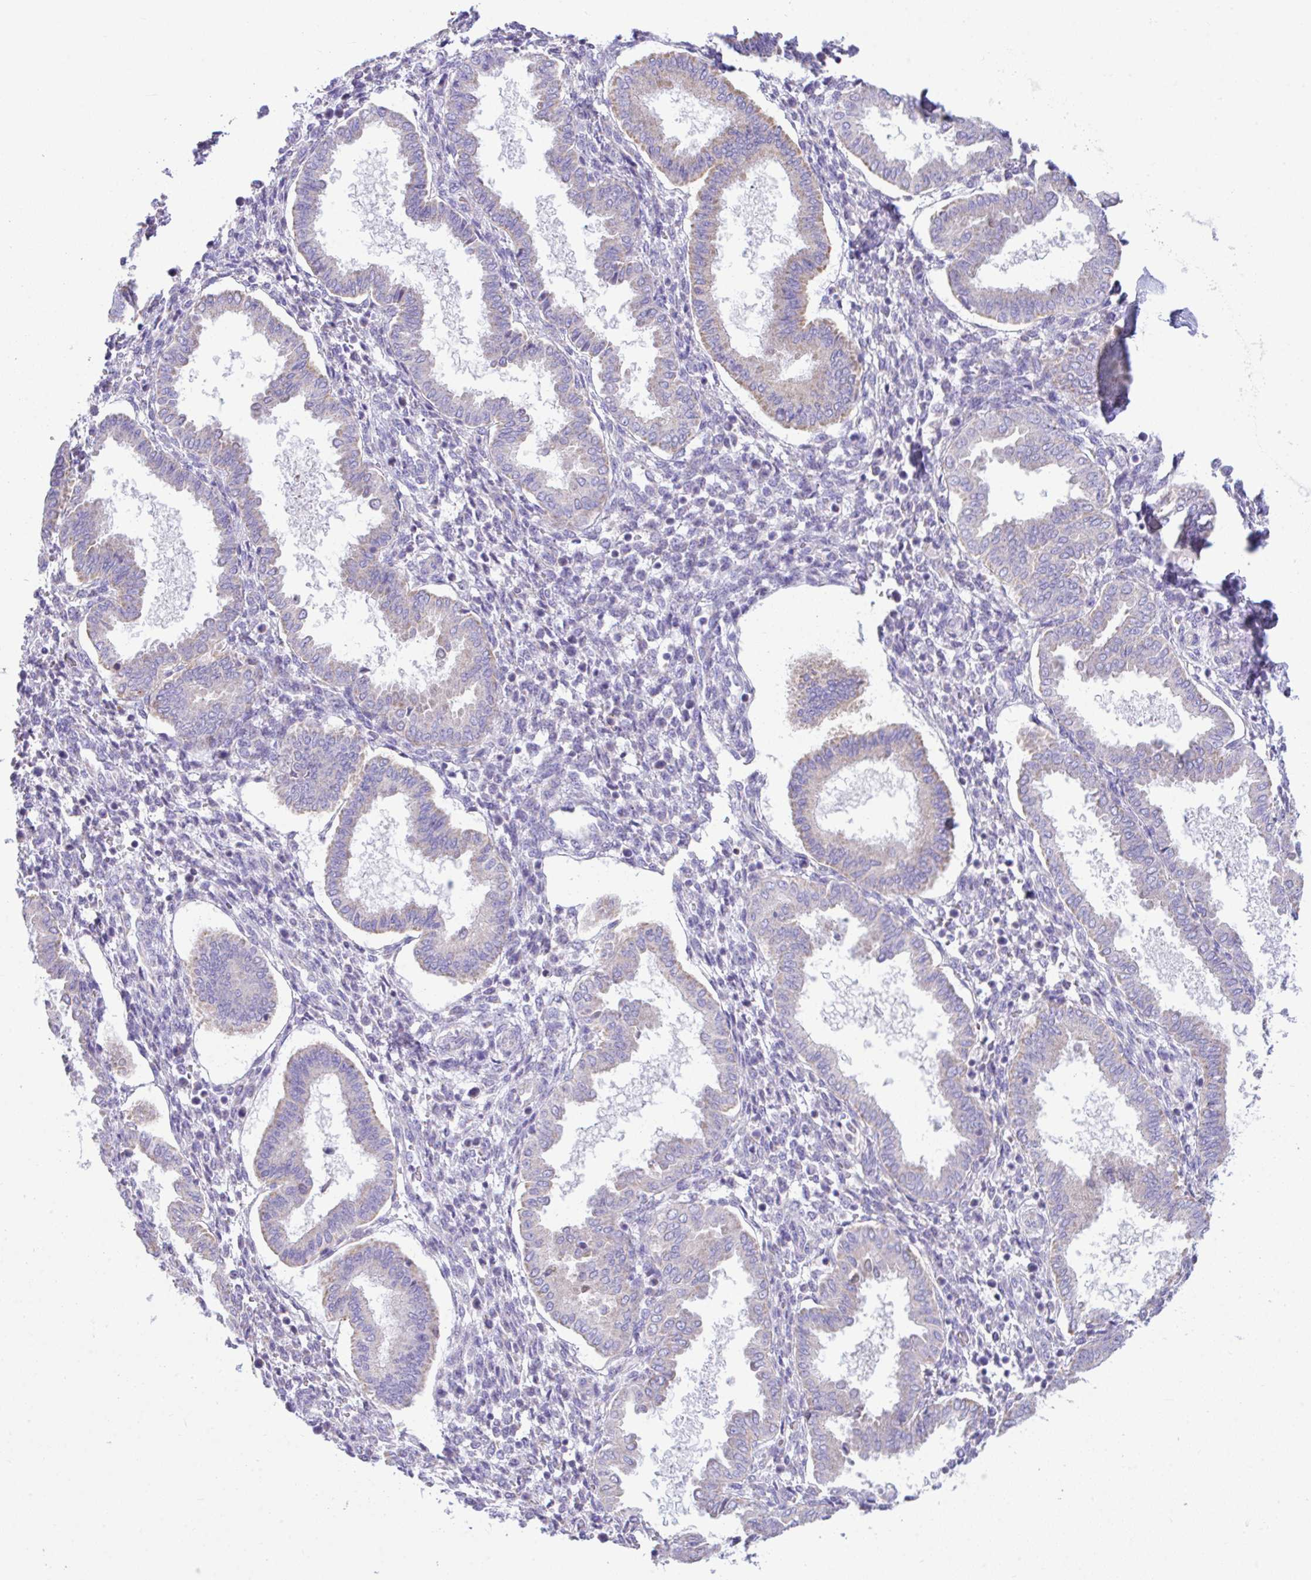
{"staining": {"intensity": "negative", "quantity": "none", "location": "none"}, "tissue": "endometrium", "cell_type": "Cells in endometrial stroma", "image_type": "normal", "snomed": [{"axis": "morphology", "description": "Normal tissue, NOS"}, {"axis": "topography", "description": "Endometrium"}], "caption": "The image displays no significant positivity in cells in endometrial stroma of endometrium.", "gene": "NLRP8", "patient": {"sex": "female", "age": 24}}